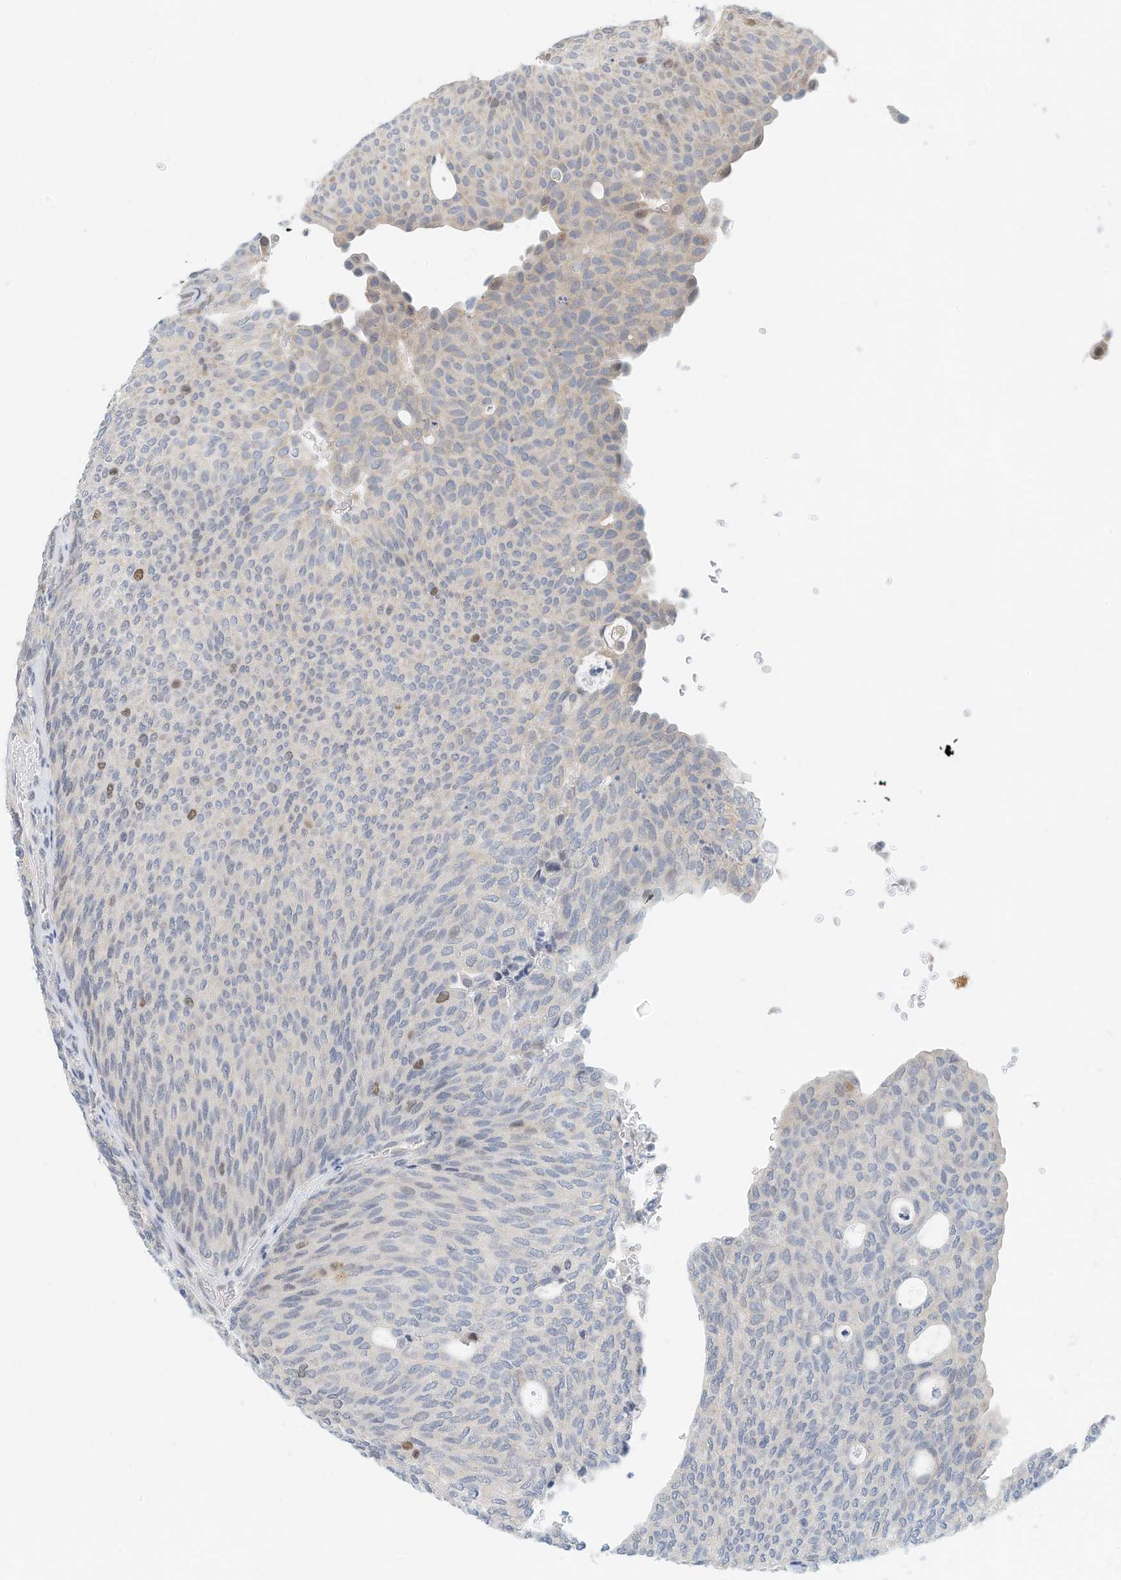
{"staining": {"intensity": "weak", "quantity": "<25%", "location": "nuclear"}, "tissue": "urothelial cancer", "cell_type": "Tumor cells", "image_type": "cancer", "snomed": [{"axis": "morphology", "description": "Urothelial carcinoma, Low grade"}, {"axis": "topography", "description": "Urinary bladder"}], "caption": "An immunohistochemistry micrograph of urothelial carcinoma (low-grade) is shown. There is no staining in tumor cells of urothelial carcinoma (low-grade).", "gene": "ARHGAP28", "patient": {"sex": "female", "age": 79}}